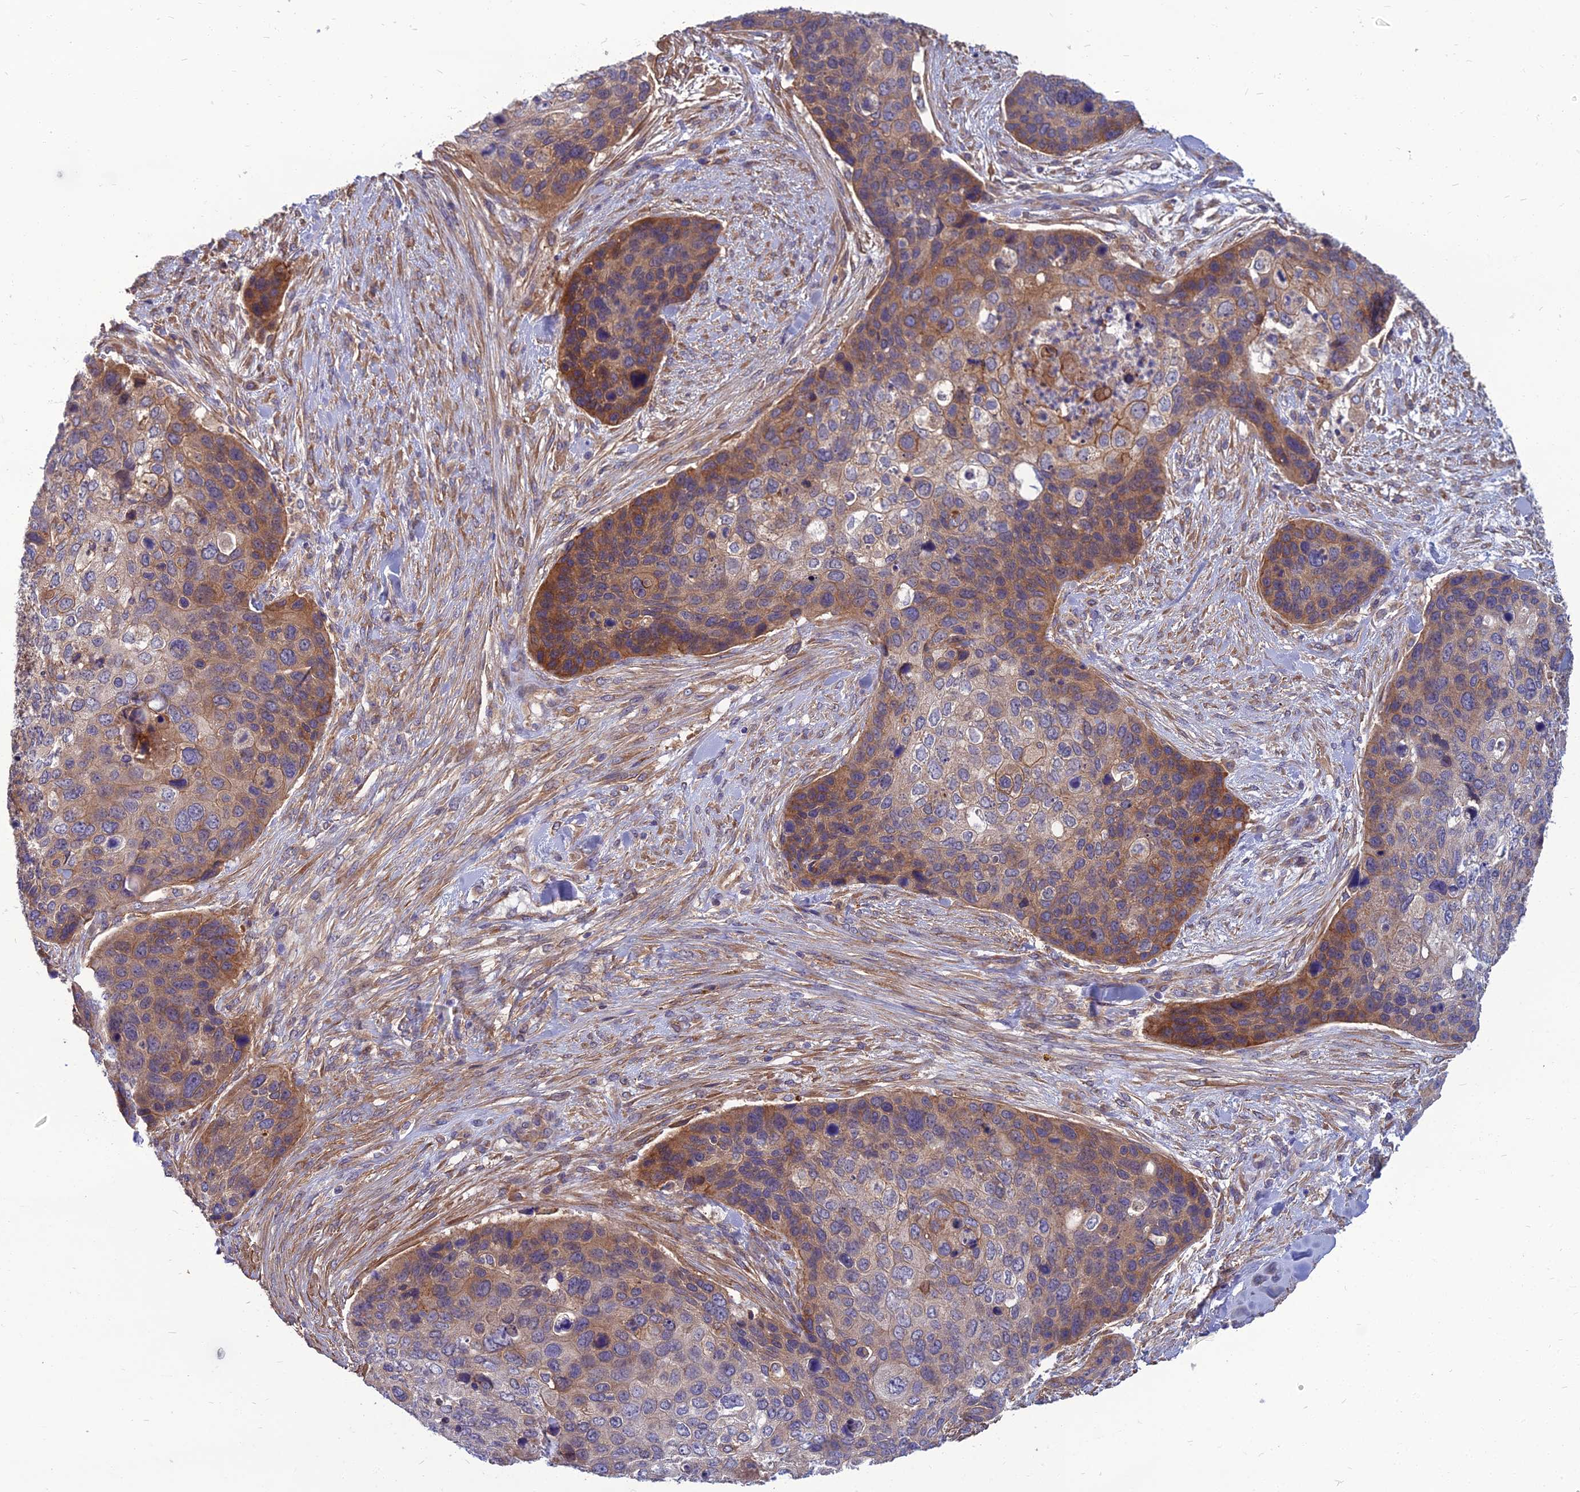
{"staining": {"intensity": "moderate", "quantity": ">75%", "location": "cytoplasmic/membranous"}, "tissue": "skin cancer", "cell_type": "Tumor cells", "image_type": "cancer", "snomed": [{"axis": "morphology", "description": "Basal cell carcinoma"}, {"axis": "topography", "description": "Skin"}], "caption": "Immunohistochemistry (IHC) of skin cancer reveals medium levels of moderate cytoplasmic/membranous positivity in about >75% of tumor cells.", "gene": "WDR24", "patient": {"sex": "female", "age": 74}}